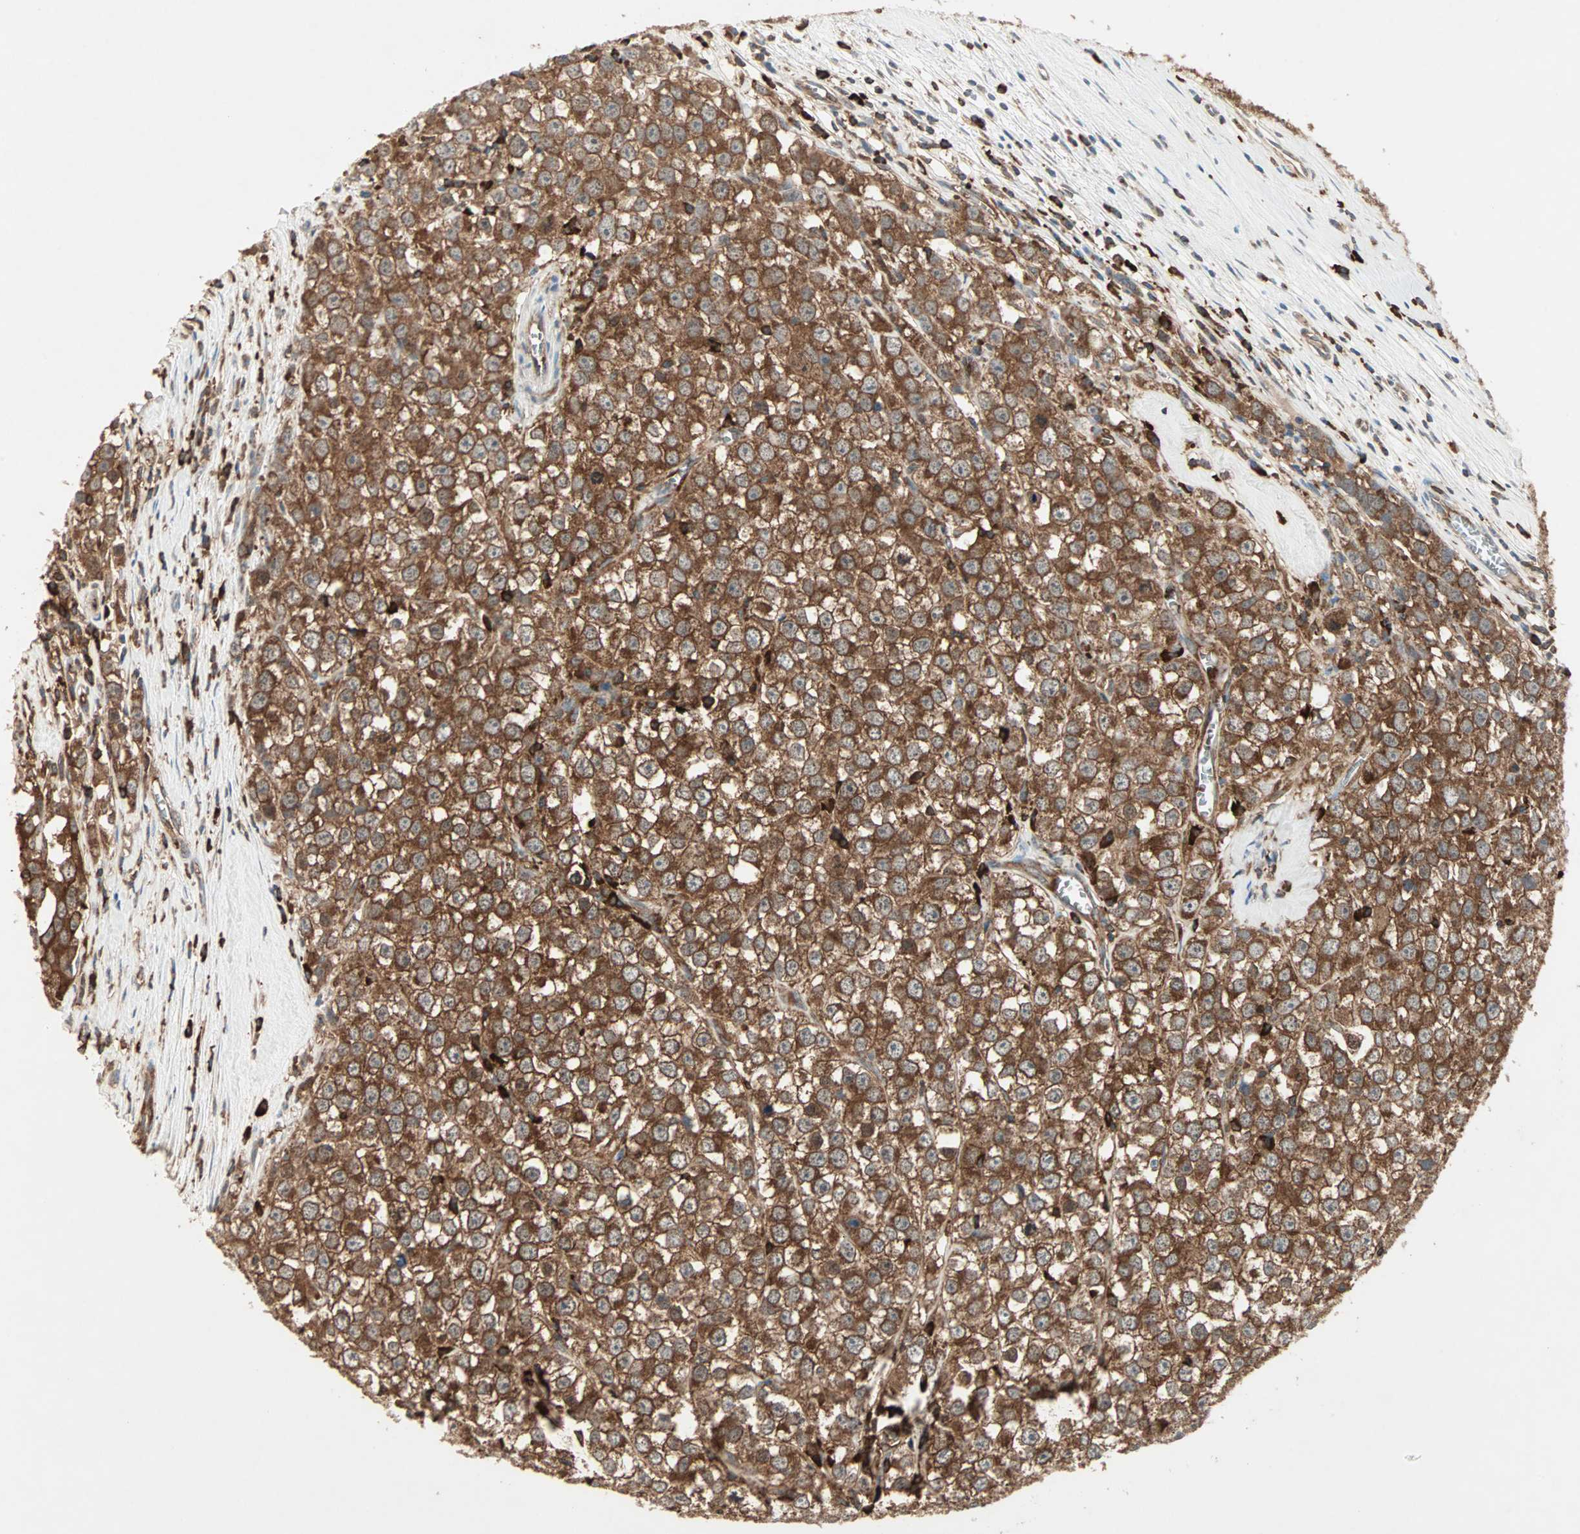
{"staining": {"intensity": "strong", "quantity": ">75%", "location": "cytoplasmic/membranous"}, "tissue": "testis cancer", "cell_type": "Tumor cells", "image_type": "cancer", "snomed": [{"axis": "morphology", "description": "Seminoma, NOS"}, {"axis": "morphology", "description": "Carcinoma, Embryonal, NOS"}, {"axis": "topography", "description": "Testis"}], "caption": "Immunohistochemistry (DAB (3,3'-diaminobenzidine)) staining of human testis seminoma displays strong cytoplasmic/membranous protein positivity in approximately >75% of tumor cells.", "gene": "MMP3", "patient": {"sex": "male", "age": 52}}